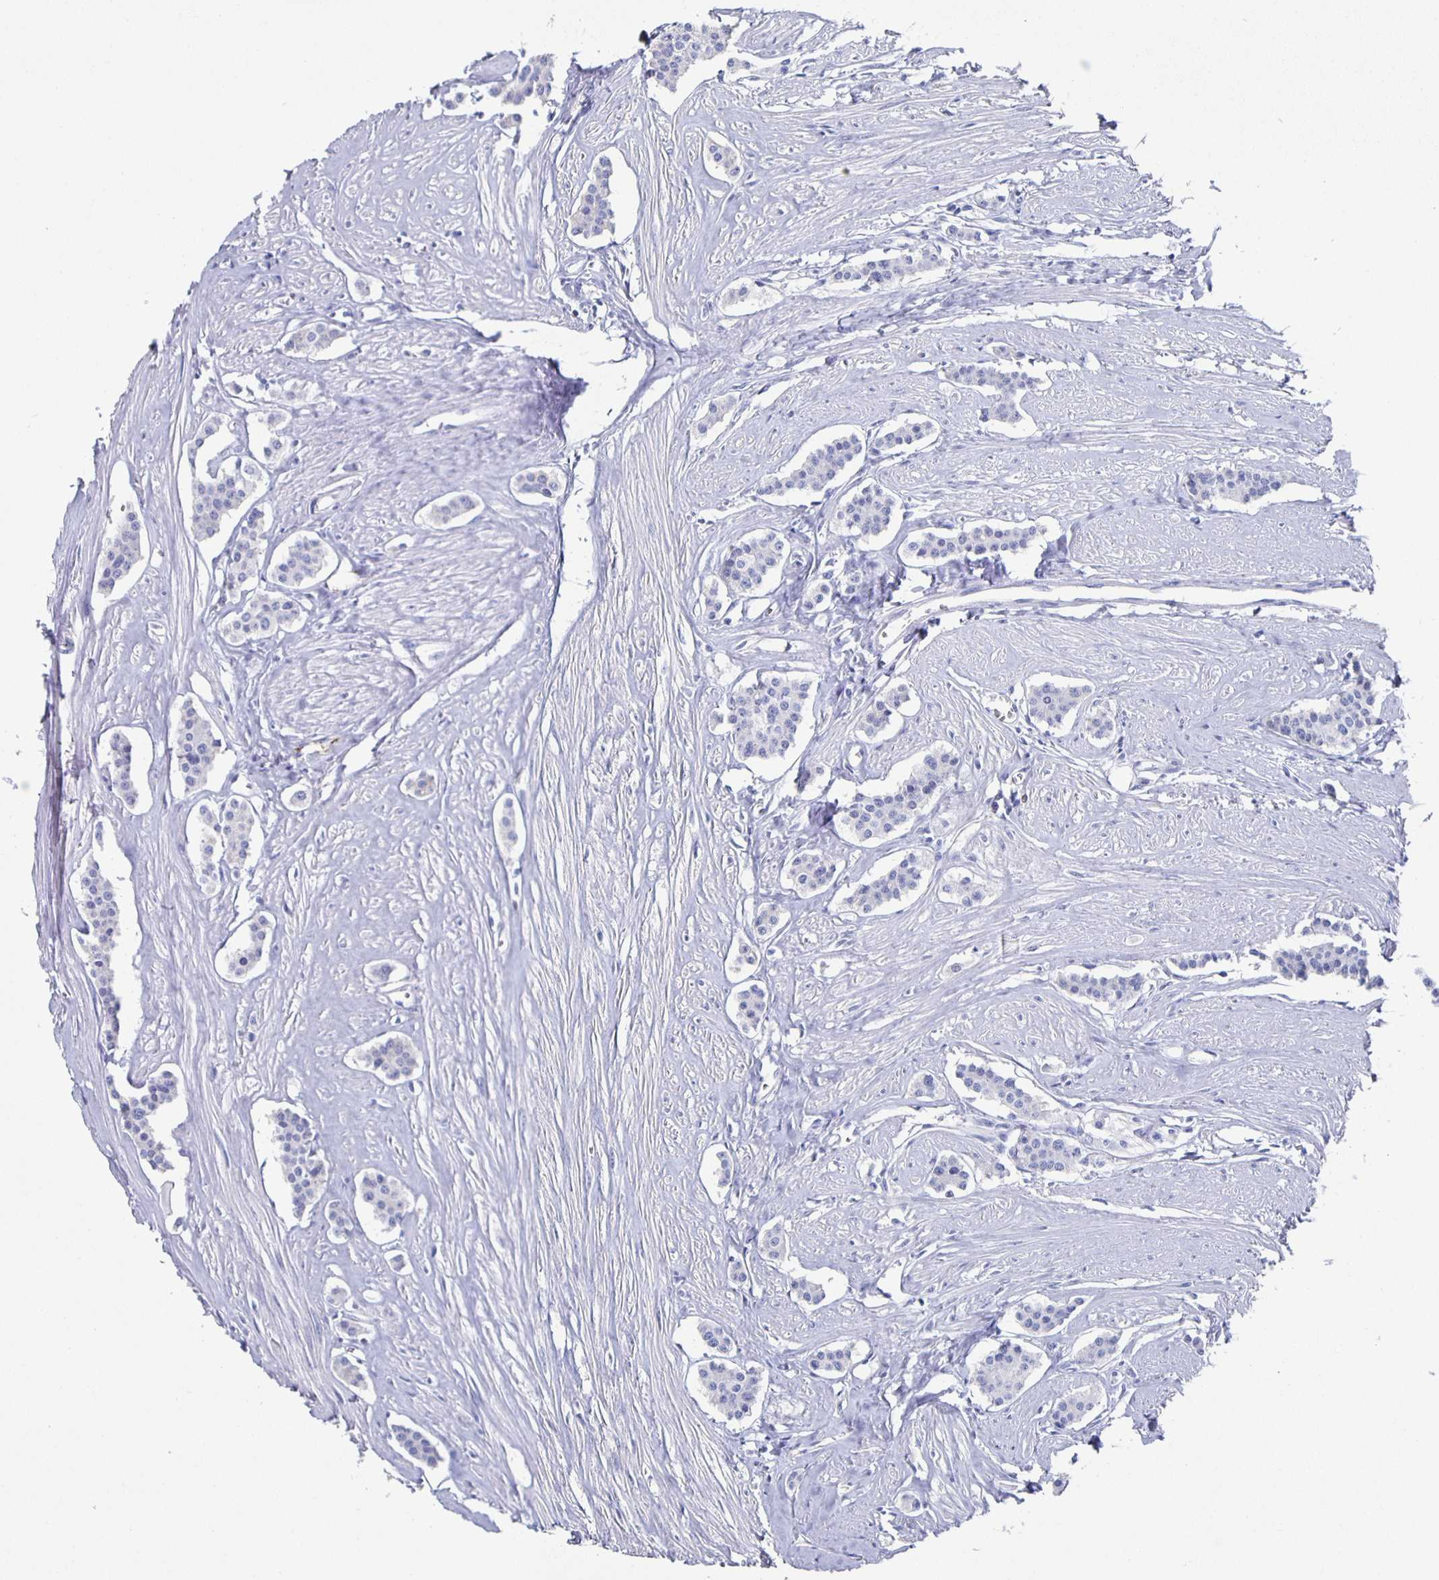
{"staining": {"intensity": "negative", "quantity": "none", "location": "none"}, "tissue": "carcinoid", "cell_type": "Tumor cells", "image_type": "cancer", "snomed": [{"axis": "morphology", "description": "Carcinoid, malignant, NOS"}, {"axis": "topography", "description": "Small intestine"}], "caption": "This image is of carcinoid (malignant) stained with IHC to label a protein in brown with the nuclei are counter-stained blue. There is no expression in tumor cells. The staining was performed using DAB (3,3'-diaminobenzidine) to visualize the protein expression in brown, while the nuclei were stained in blue with hematoxylin (Magnification: 20x).", "gene": "FGA", "patient": {"sex": "male", "age": 60}}